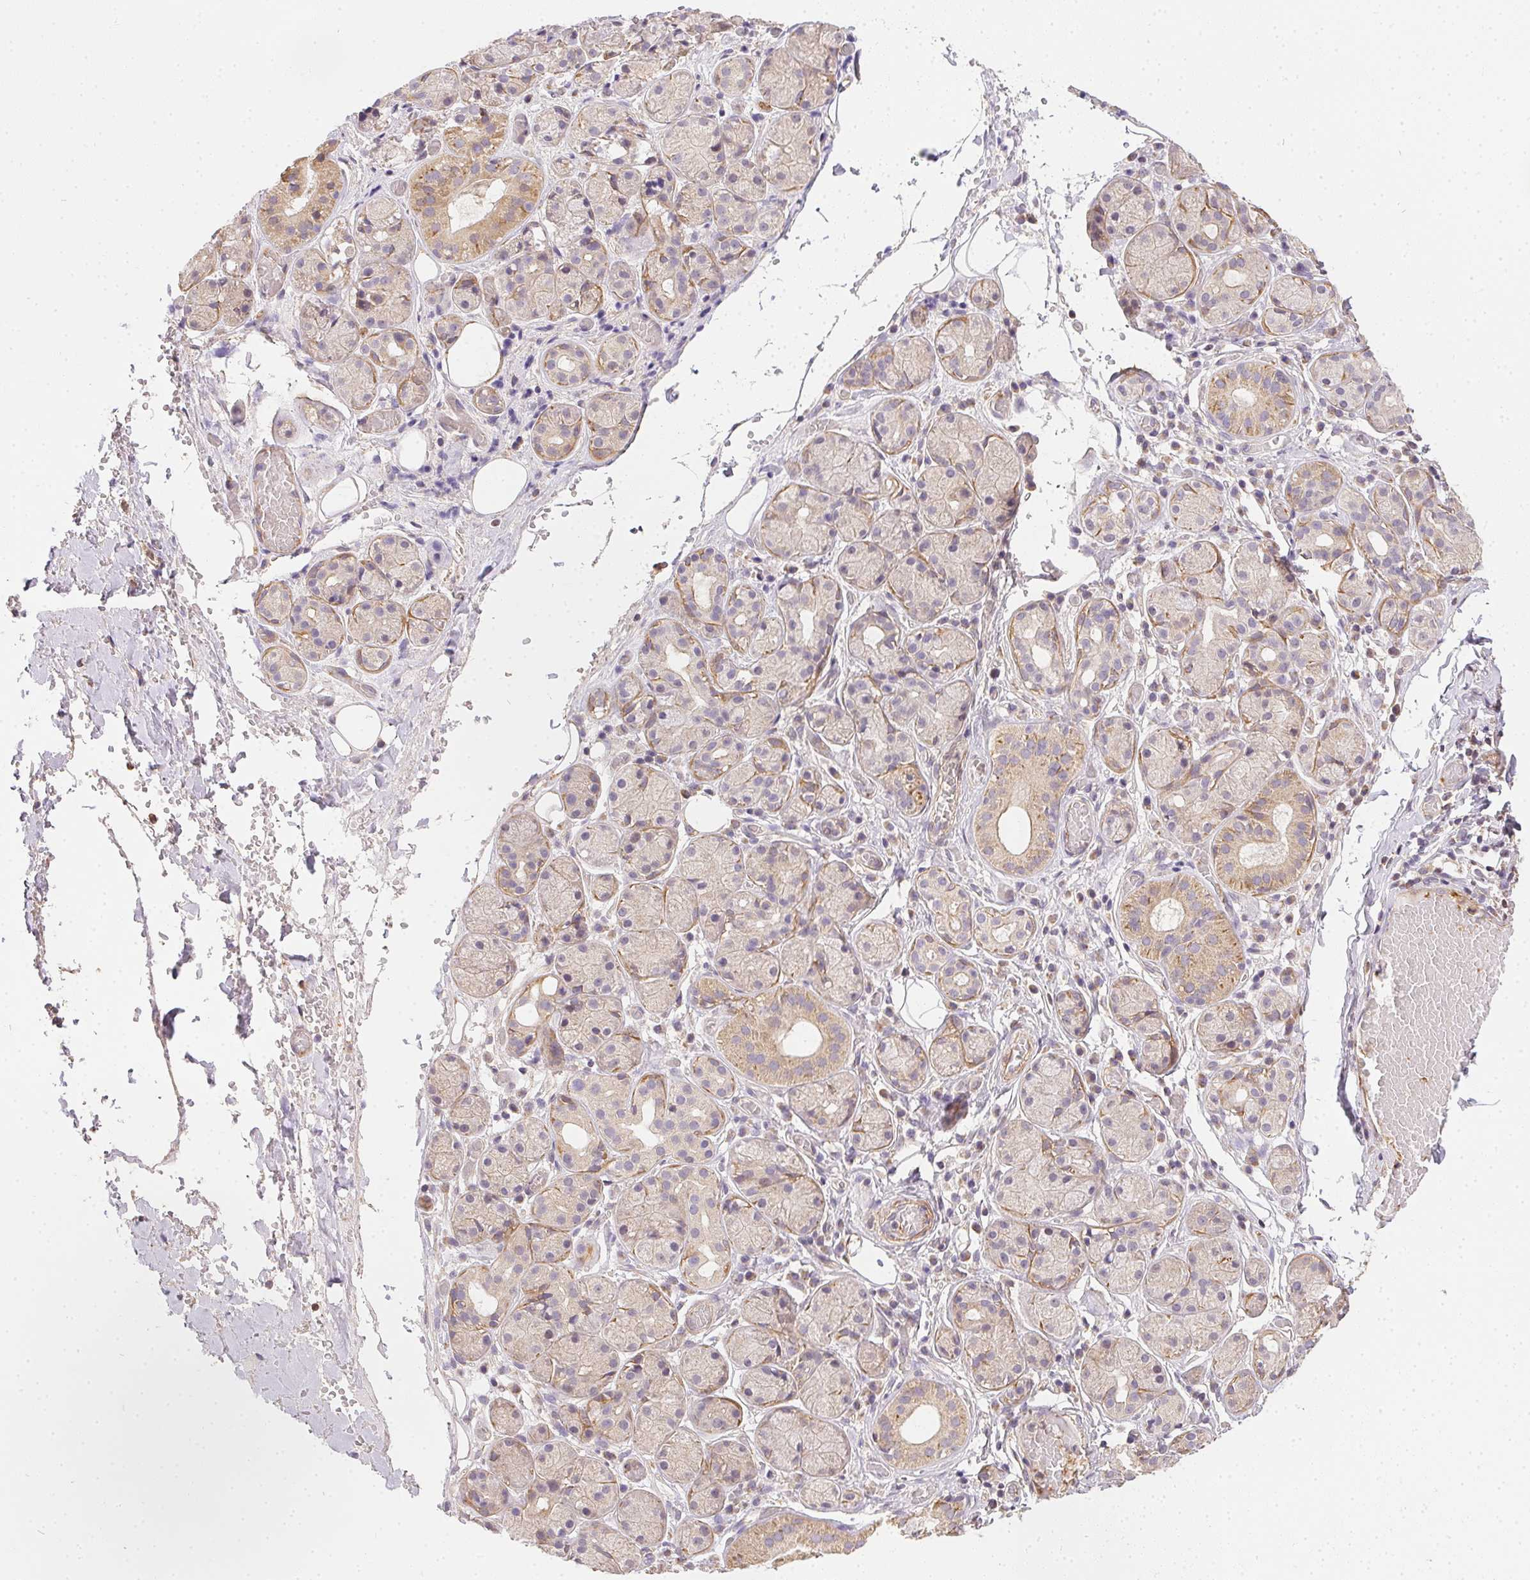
{"staining": {"intensity": "weak", "quantity": "25%-75%", "location": "cytoplasmic/membranous"}, "tissue": "salivary gland", "cell_type": "Glandular cells", "image_type": "normal", "snomed": [{"axis": "morphology", "description": "Normal tissue, NOS"}, {"axis": "topography", "description": "Salivary gland"}, {"axis": "topography", "description": "Peripheral nerve tissue"}], "caption": "Immunohistochemical staining of benign salivary gland exhibits 25%-75% levels of weak cytoplasmic/membranous protein expression in about 25%-75% of glandular cells.", "gene": "REV3L", "patient": {"sex": "male", "age": 71}}